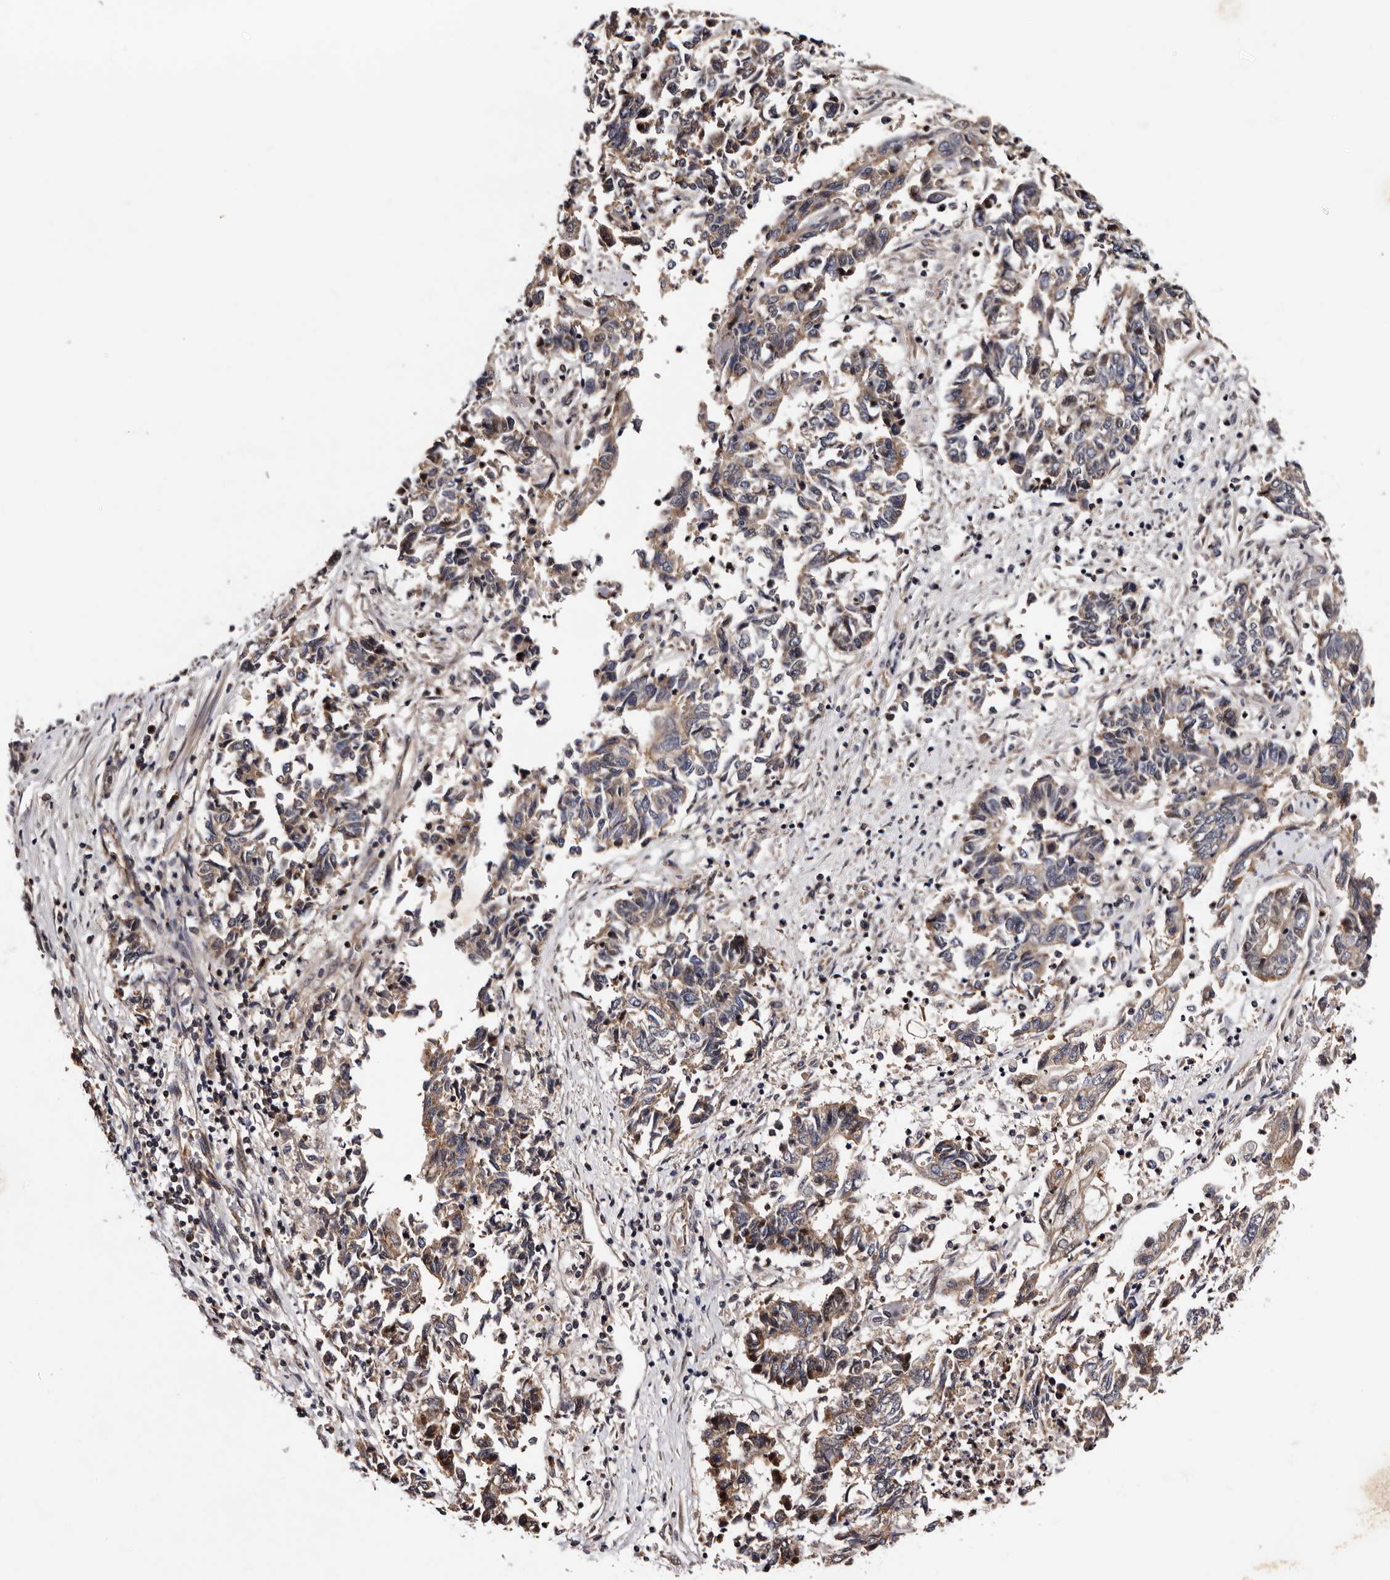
{"staining": {"intensity": "weak", "quantity": ">75%", "location": "cytoplasmic/membranous,nuclear"}, "tissue": "endometrial cancer", "cell_type": "Tumor cells", "image_type": "cancer", "snomed": [{"axis": "morphology", "description": "Adenocarcinoma, NOS"}, {"axis": "topography", "description": "Endometrium"}], "caption": "Immunohistochemistry histopathology image of neoplastic tissue: human endometrial cancer stained using IHC exhibits low levels of weak protein expression localized specifically in the cytoplasmic/membranous and nuclear of tumor cells, appearing as a cytoplasmic/membranous and nuclear brown color.", "gene": "GLRX3", "patient": {"sex": "female", "age": 80}}